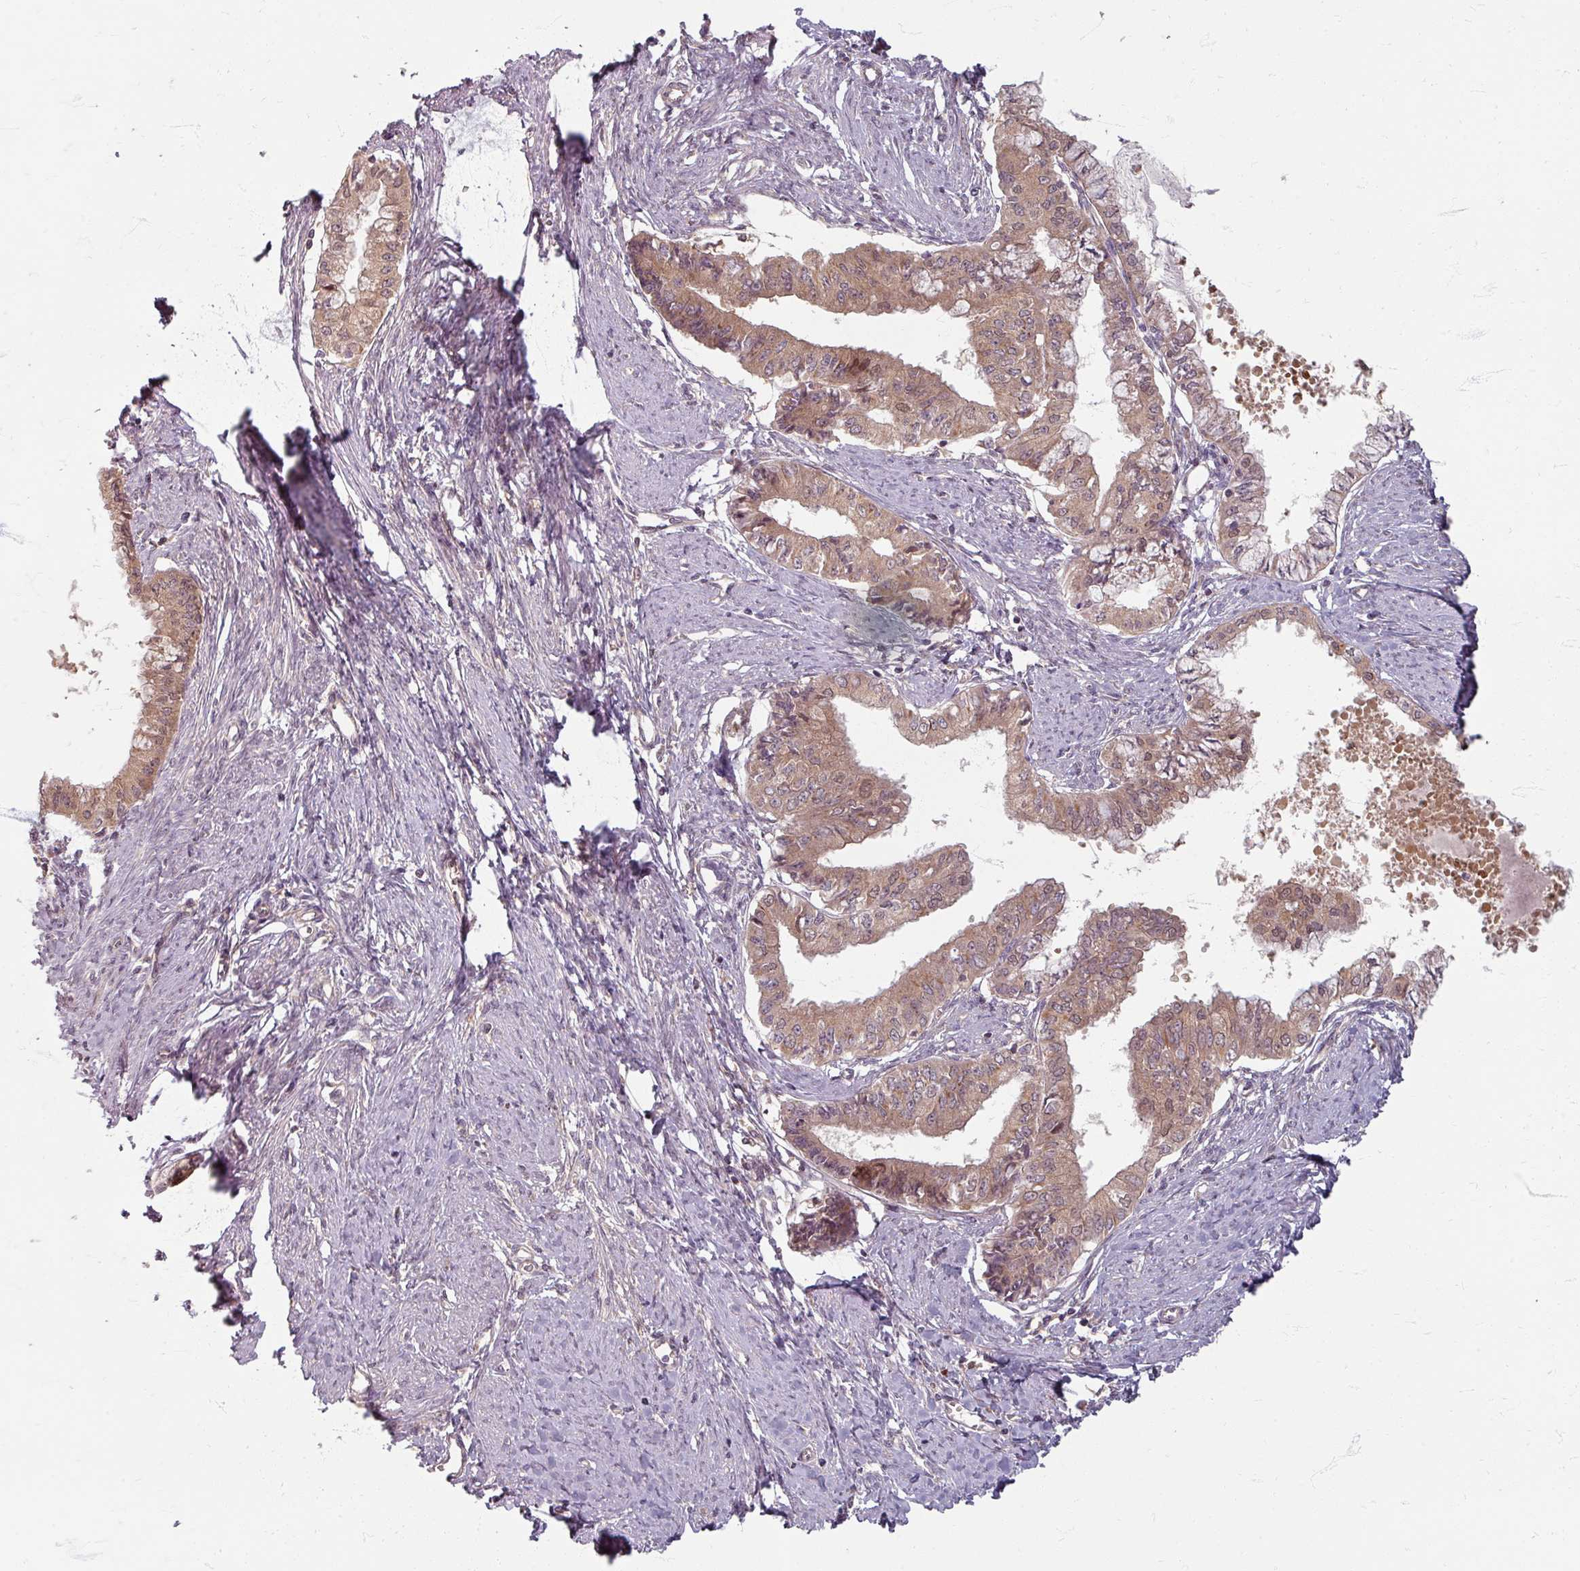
{"staining": {"intensity": "moderate", "quantity": ">75%", "location": "cytoplasmic/membranous"}, "tissue": "endometrial cancer", "cell_type": "Tumor cells", "image_type": "cancer", "snomed": [{"axis": "morphology", "description": "Adenocarcinoma, NOS"}, {"axis": "topography", "description": "Endometrium"}], "caption": "Immunohistochemistry (DAB) staining of endometrial adenocarcinoma displays moderate cytoplasmic/membranous protein positivity in about >75% of tumor cells.", "gene": "STAM", "patient": {"sex": "female", "age": 76}}